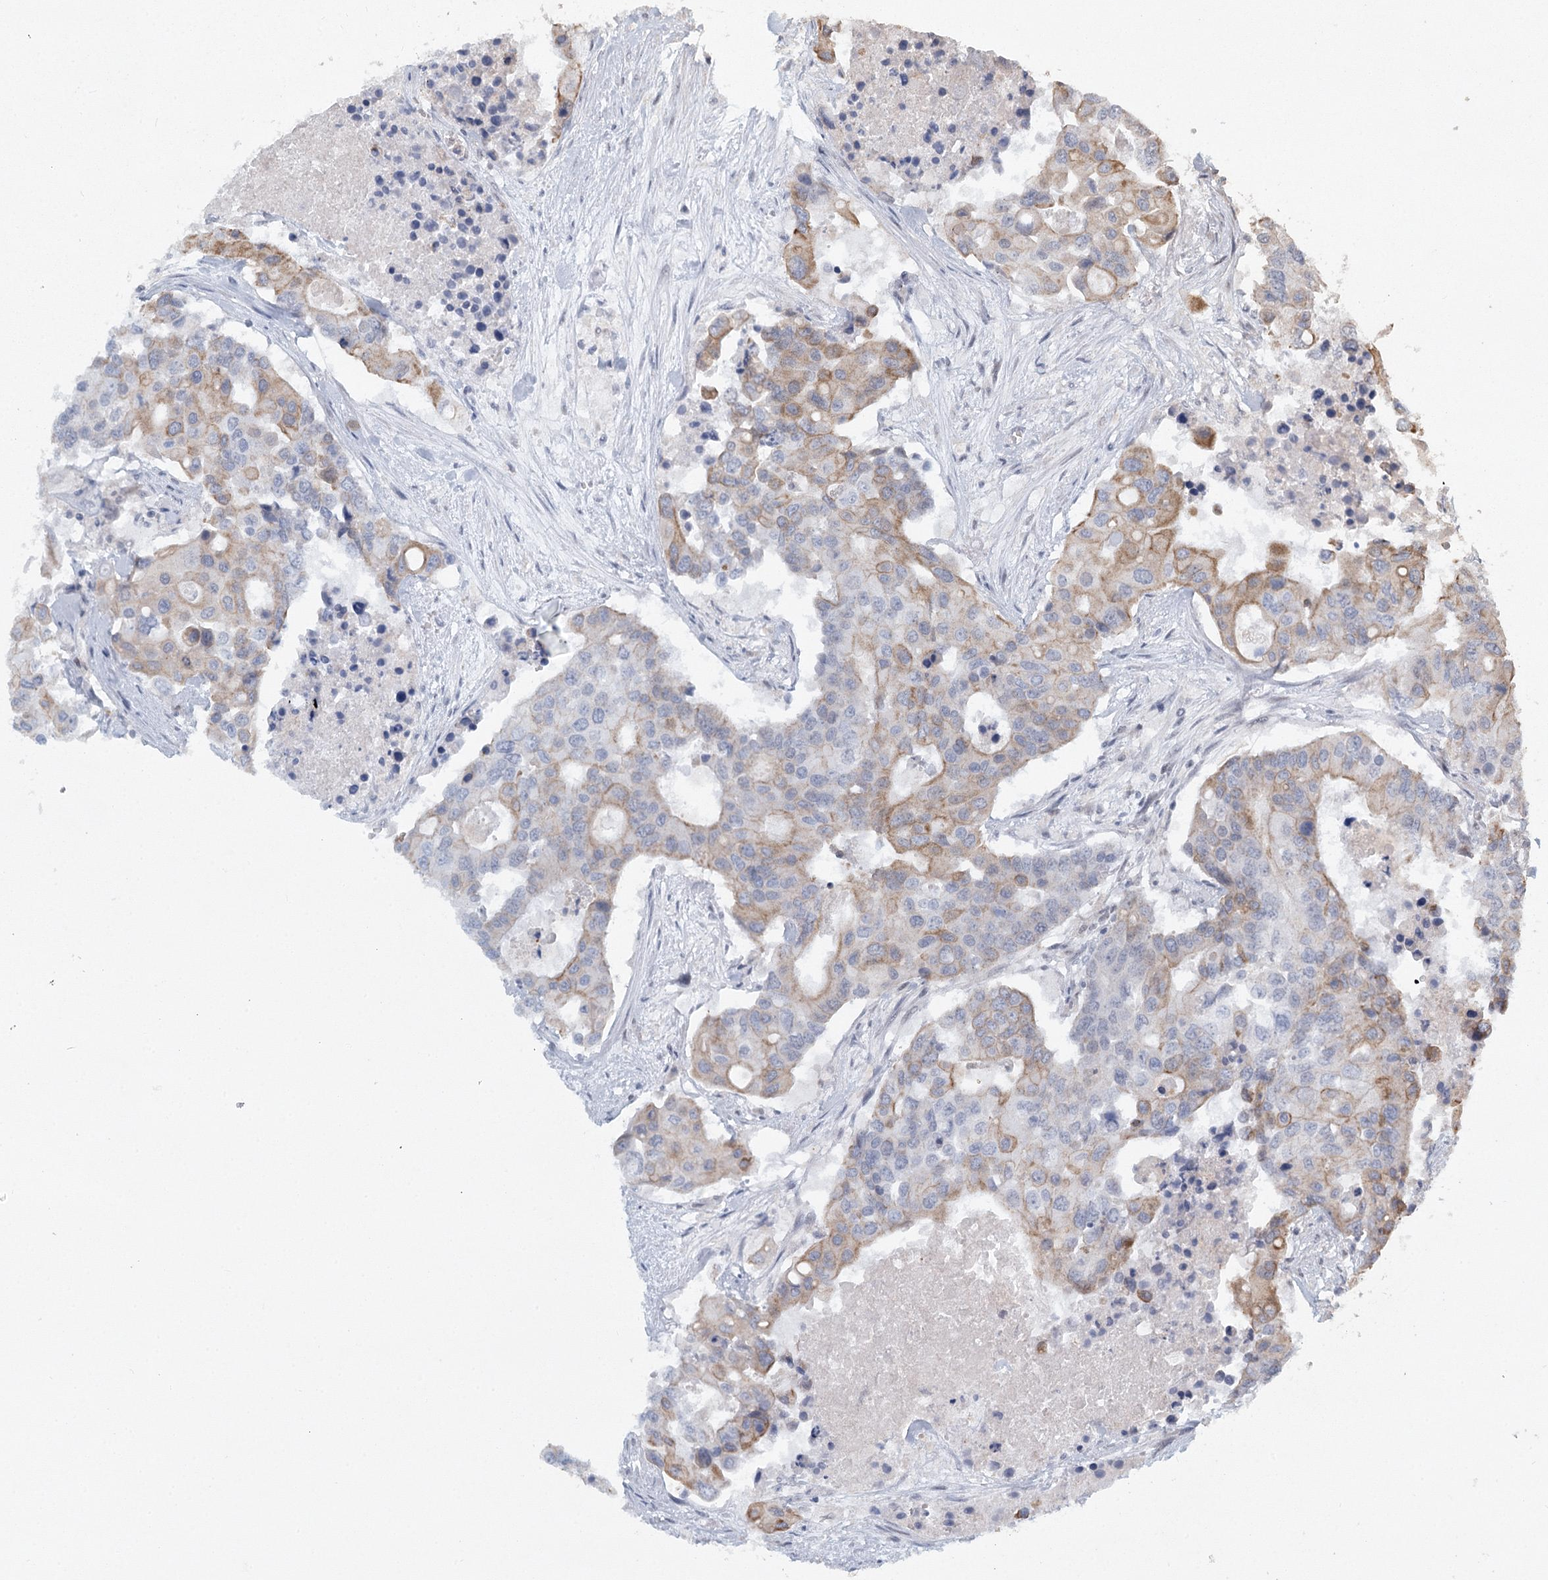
{"staining": {"intensity": "moderate", "quantity": "<25%", "location": "cytoplasmic/membranous"}, "tissue": "colorectal cancer", "cell_type": "Tumor cells", "image_type": "cancer", "snomed": [{"axis": "morphology", "description": "Adenocarcinoma, NOS"}, {"axis": "topography", "description": "Colon"}], "caption": "Human colorectal cancer stained with a brown dye exhibits moderate cytoplasmic/membranous positive positivity in about <25% of tumor cells.", "gene": "TMEM70", "patient": {"sex": "male", "age": 77}}